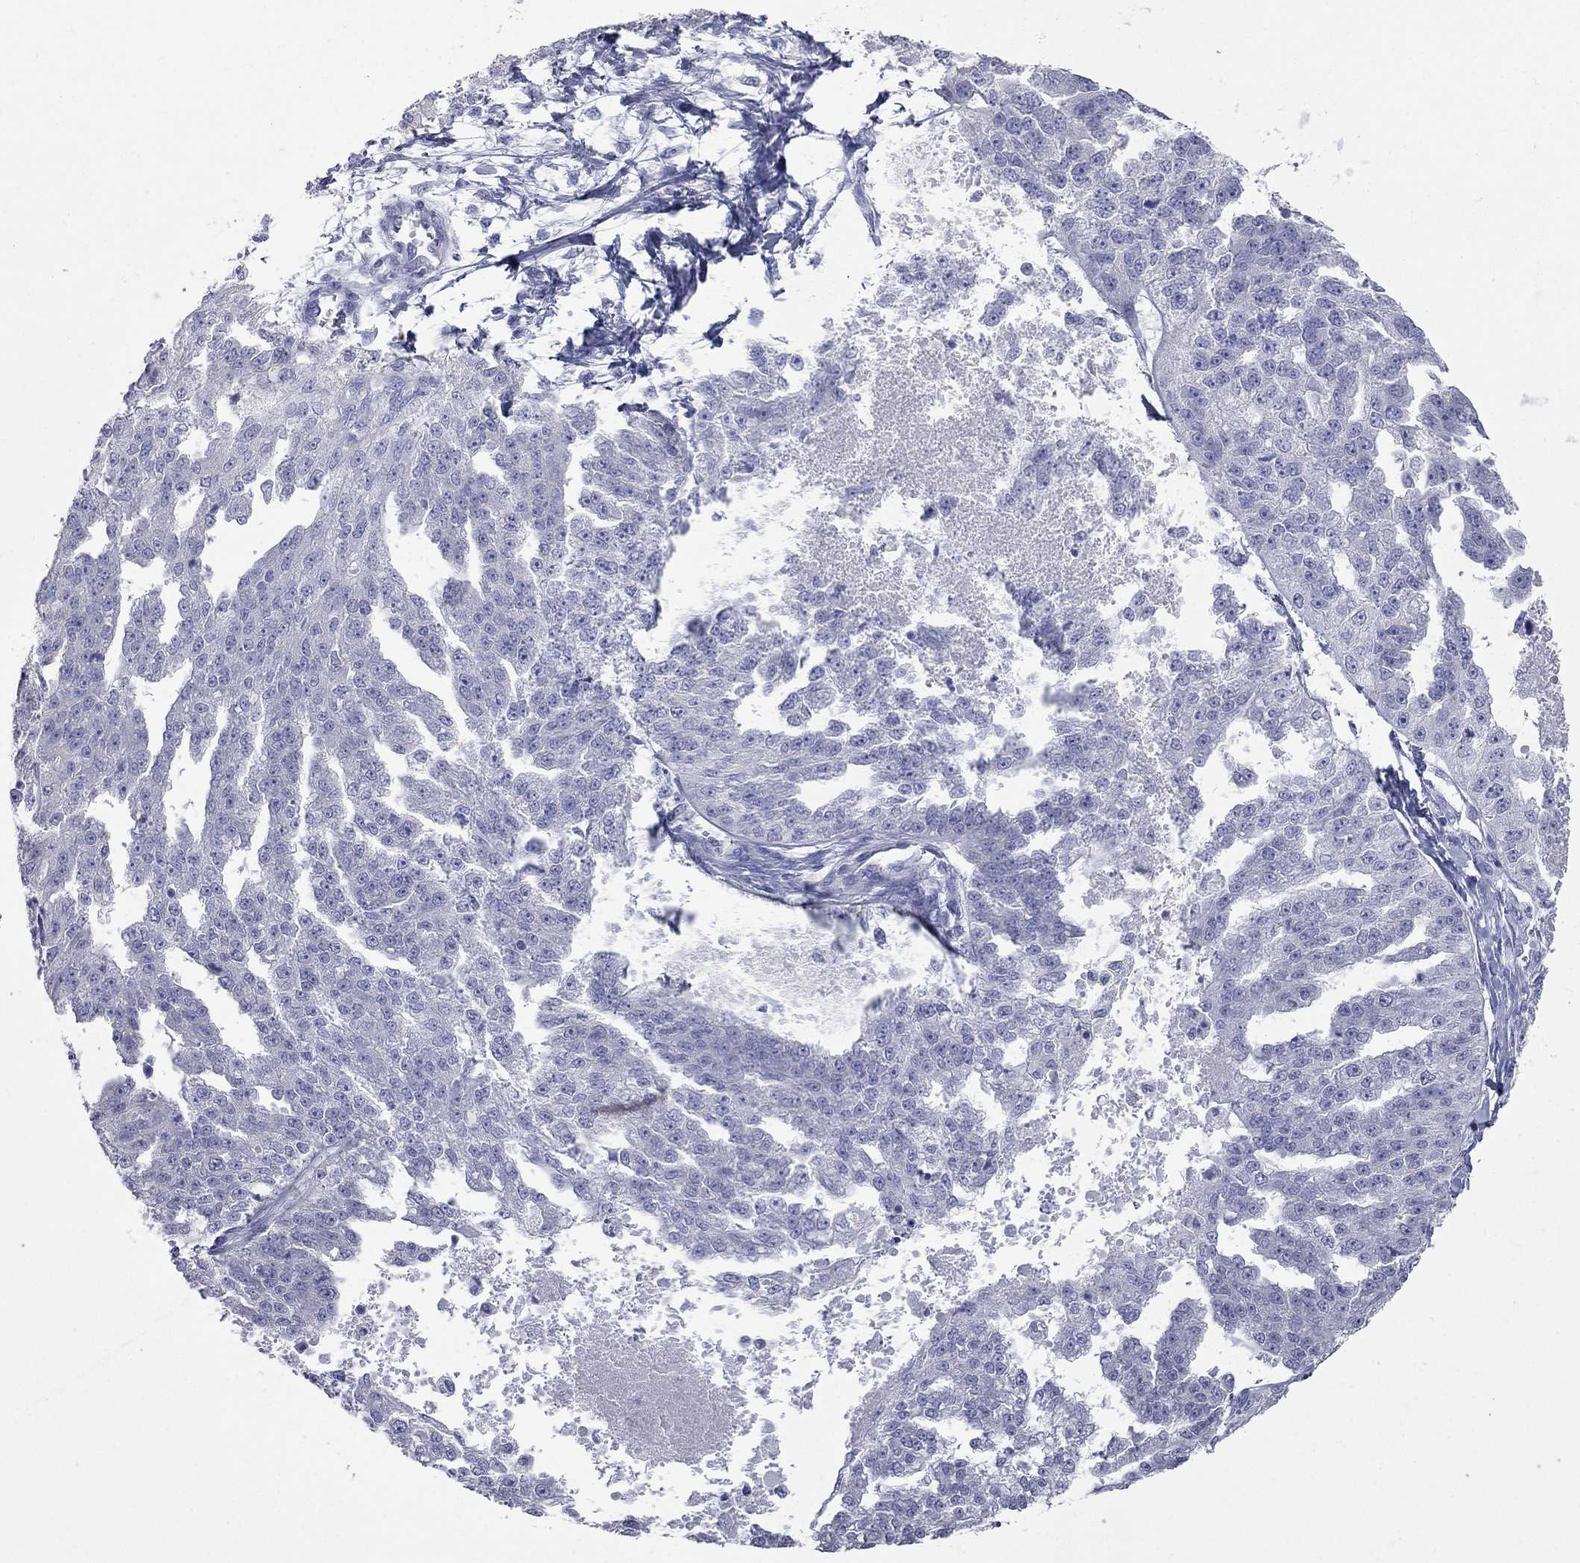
{"staining": {"intensity": "negative", "quantity": "none", "location": "none"}, "tissue": "ovarian cancer", "cell_type": "Tumor cells", "image_type": "cancer", "snomed": [{"axis": "morphology", "description": "Cystadenocarcinoma, serous, NOS"}, {"axis": "topography", "description": "Ovary"}], "caption": "Immunohistochemistry of human ovarian serous cystadenocarcinoma displays no staining in tumor cells. (Stains: DAB (3,3'-diaminobenzidine) IHC with hematoxylin counter stain, Microscopy: brightfield microscopy at high magnification).", "gene": "ACTL7B", "patient": {"sex": "female", "age": 58}}